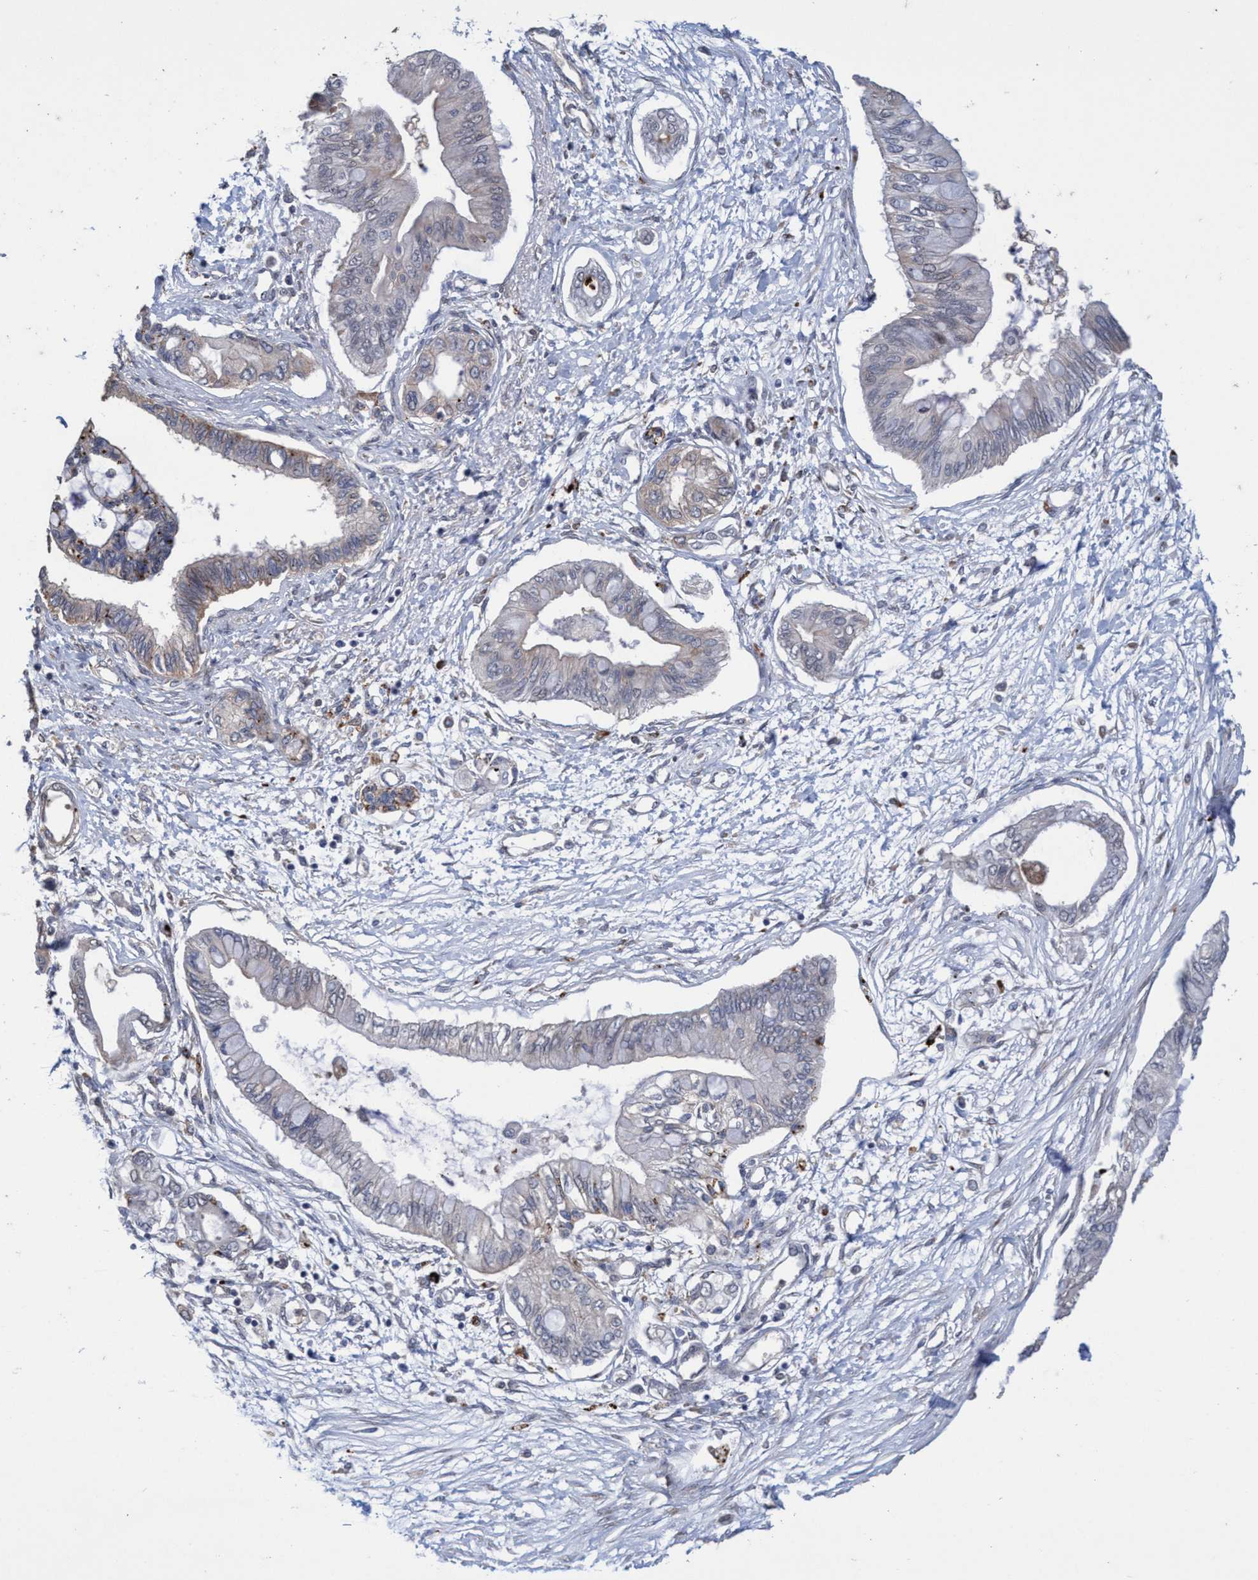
{"staining": {"intensity": "weak", "quantity": "<25%", "location": "cytoplasmic/membranous"}, "tissue": "pancreatic cancer", "cell_type": "Tumor cells", "image_type": "cancer", "snomed": [{"axis": "morphology", "description": "Adenocarcinoma, NOS"}, {"axis": "topography", "description": "Pancreas"}], "caption": "A photomicrograph of adenocarcinoma (pancreatic) stained for a protein reveals no brown staining in tumor cells. (Brightfield microscopy of DAB (3,3'-diaminobenzidine) immunohistochemistry at high magnification).", "gene": "BBS9", "patient": {"sex": "female", "age": 77}}